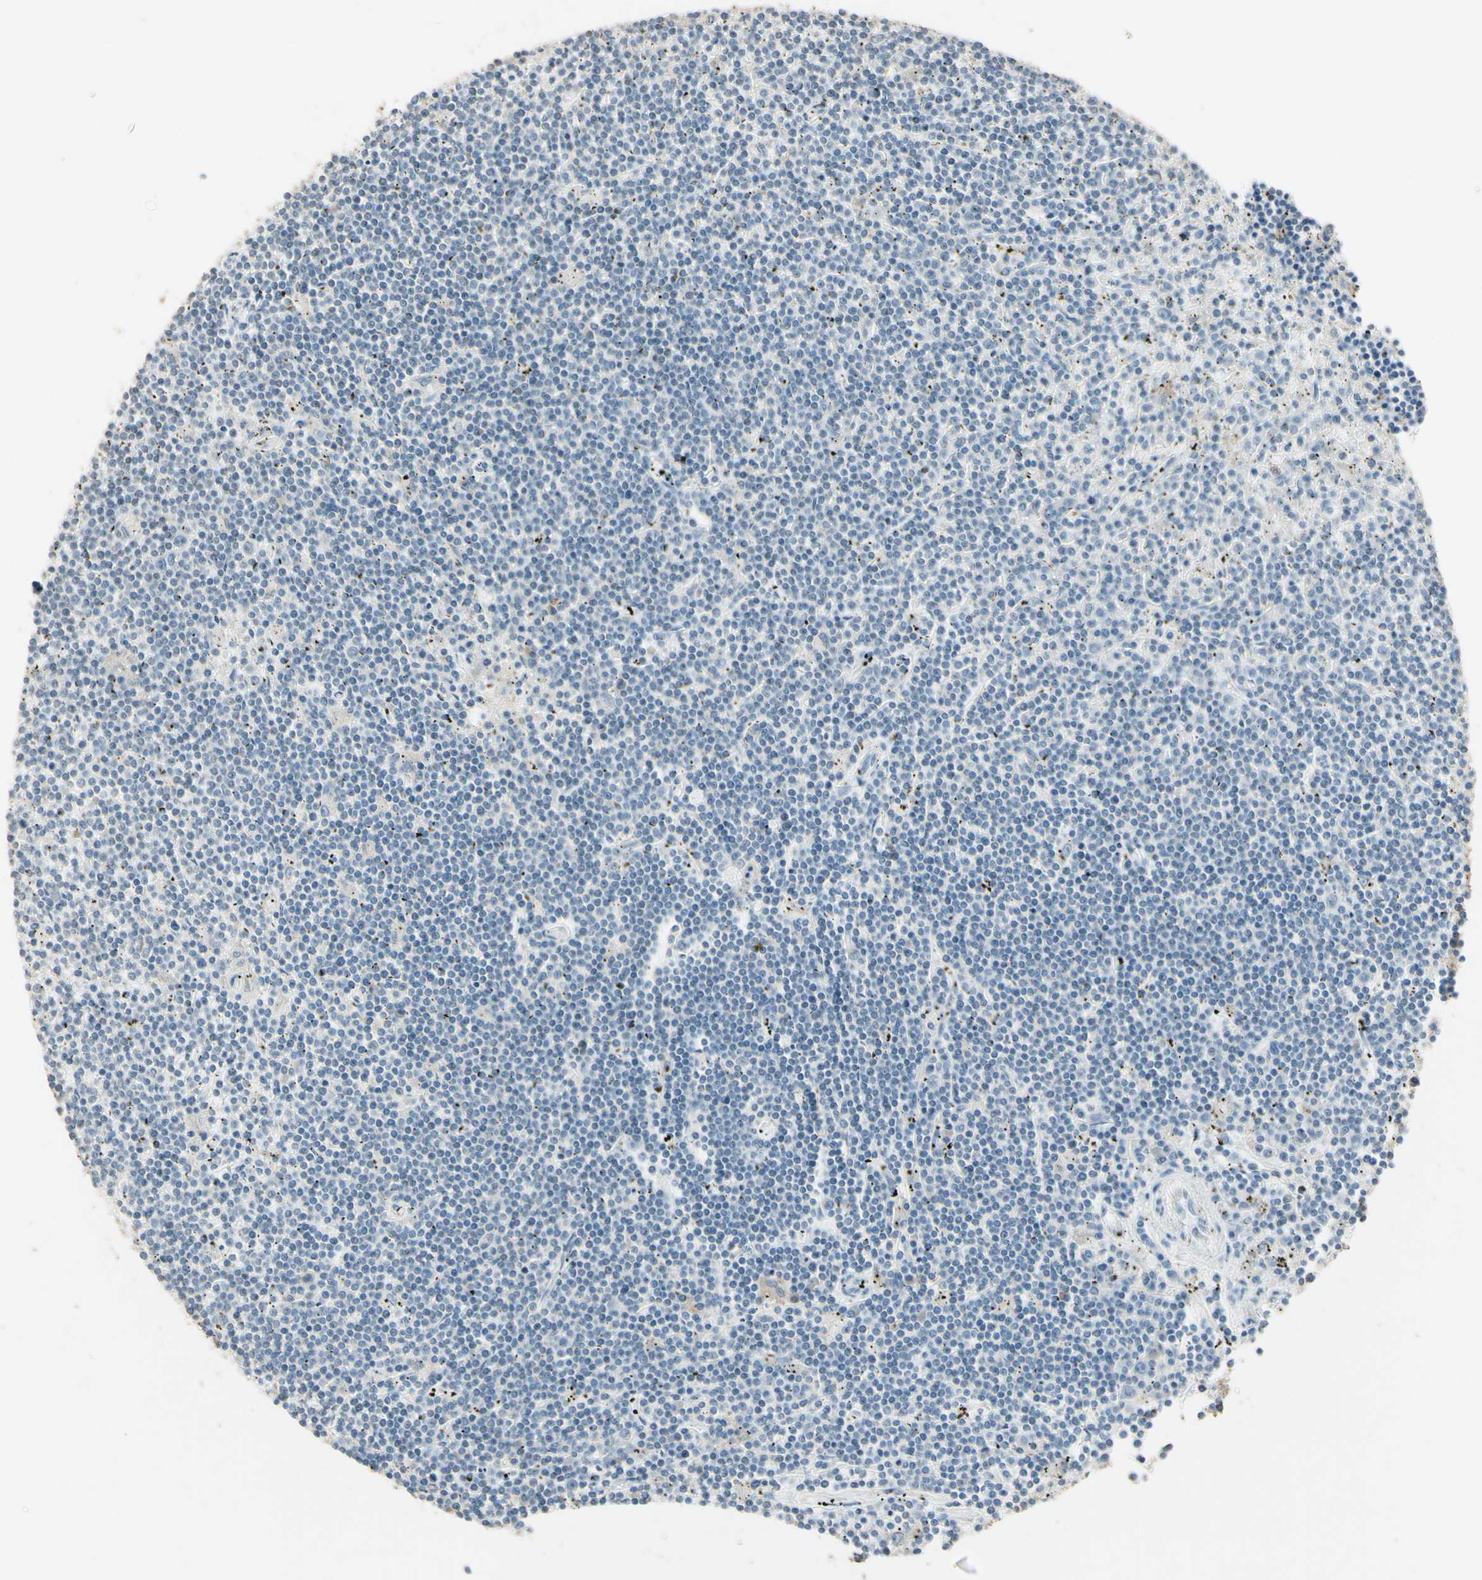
{"staining": {"intensity": "negative", "quantity": "none", "location": "none"}, "tissue": "lymphoma", "cell_type": "Tumor cells", "image_type": "cancer", "snomed": [{"axis": "morphology", "description": "Malignant lymphoma, non-Hodgkin's type, Low grade"}, {"axis": "topography", "description": "Spleen"}], "caption": "Image shows no protein positivity in tumor cells of malignant lymphoma, non-Hodgkin's type (low-grade) tissue. (DAB immunohistochemistry, high magnification).", "gene": "ANGPTL1", "patient": {"sex": "male", "age": 76}}